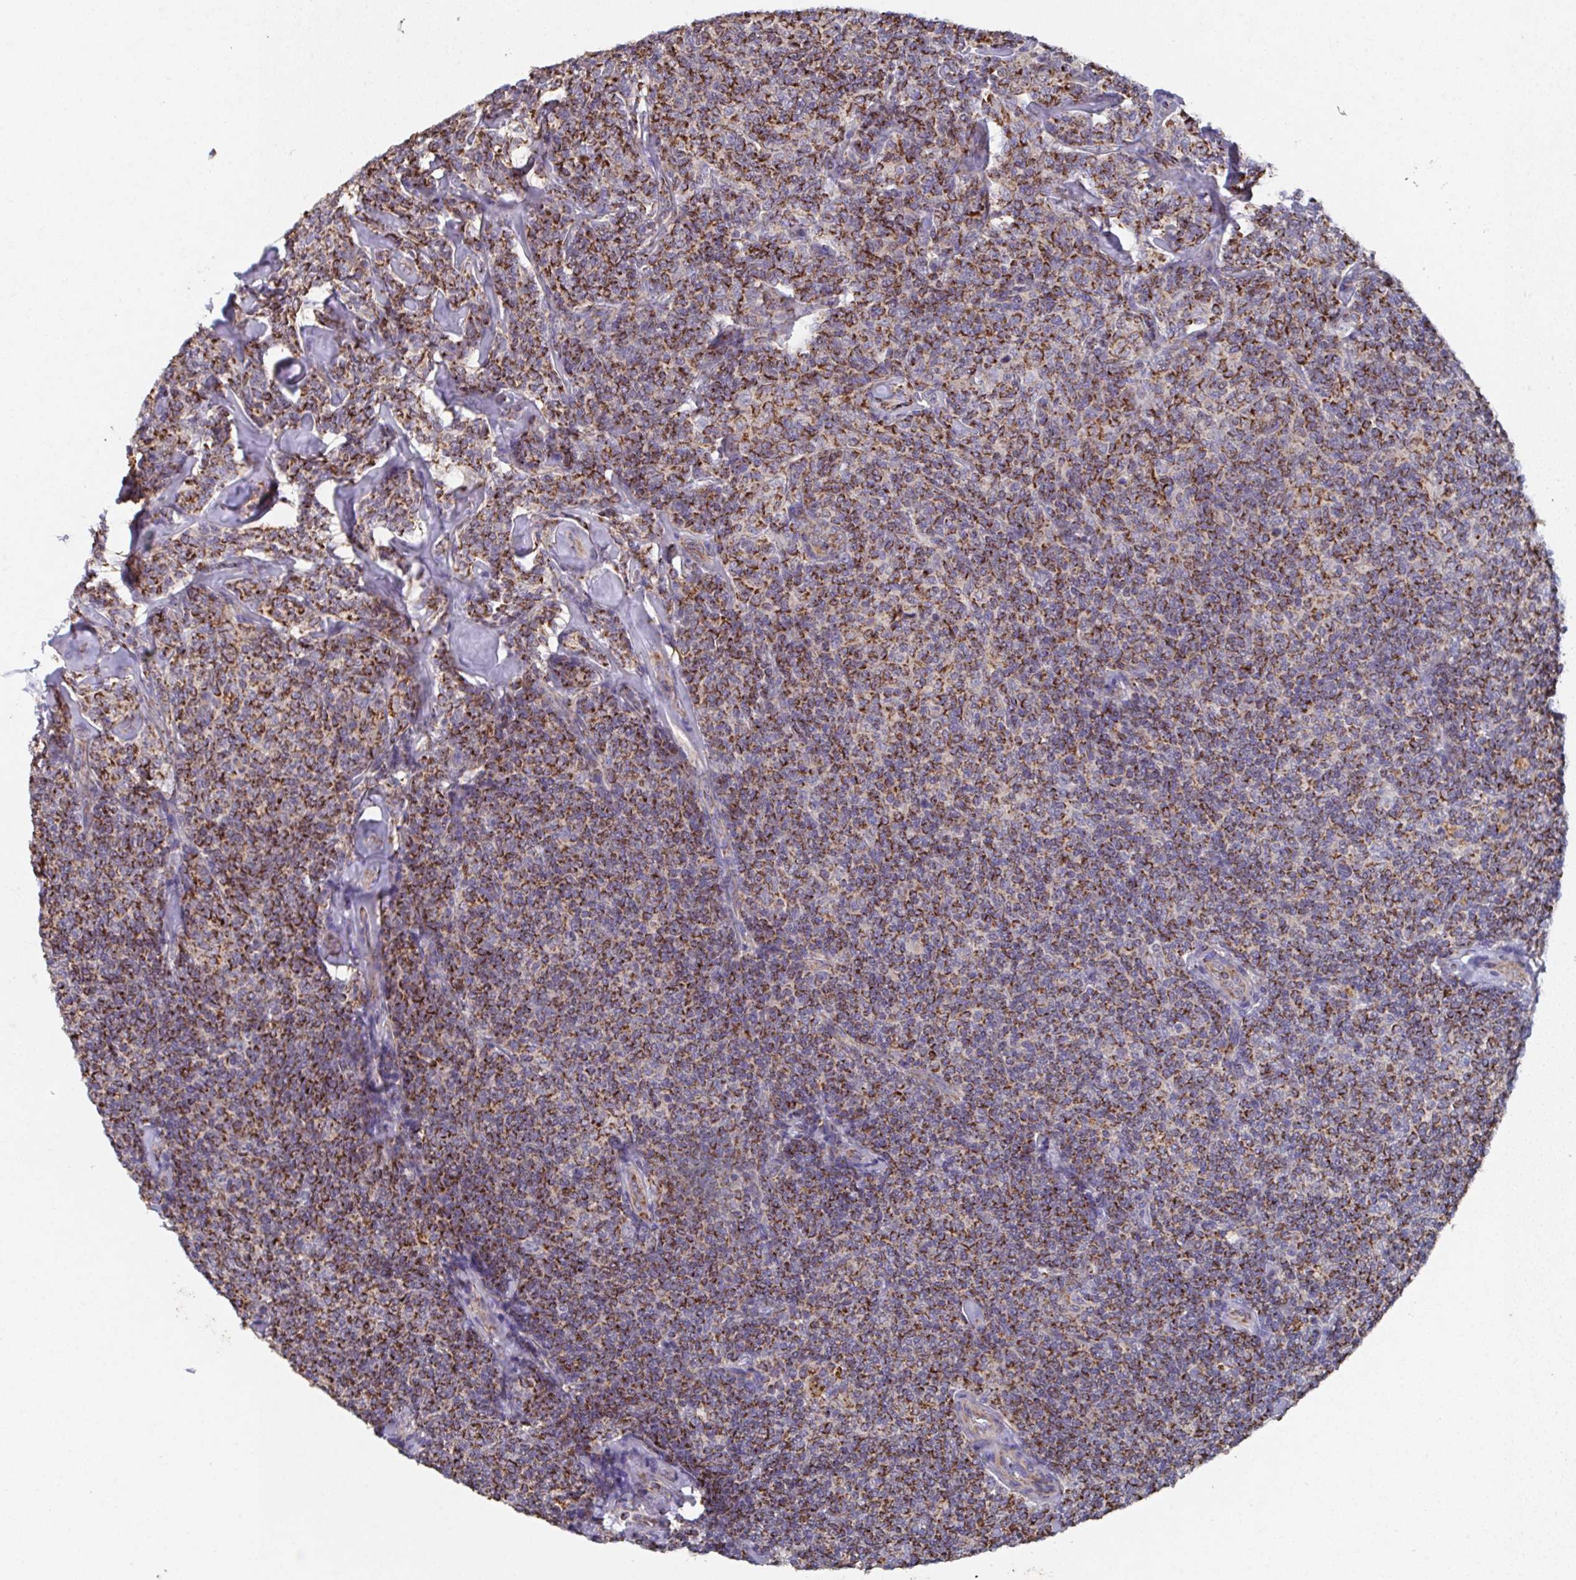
{"staining": {"intensity": "moderate", "quantity": ">75%", "location": "cytoplasmic/membranous"}, "tissue": "lymphoma", "cell_type": "Tumor cells", "image_type": "cancer", "snomed": [{"axis": "morphology", "description": "Malignant lymphoma, non-Hodgkin's type, Low grade"}, {"axis": "topography", "description": "Lymph node"}], "caption": "Protein expression analysis of malignant lymphoma, non-Hodgkin's type (low-grade) demonstrates moderate cytoplasmic/membranous staining in approximately >75% of tumor cells.", "gene": "MT-ND3", "patient": {"sex": "female", "age": 56}}